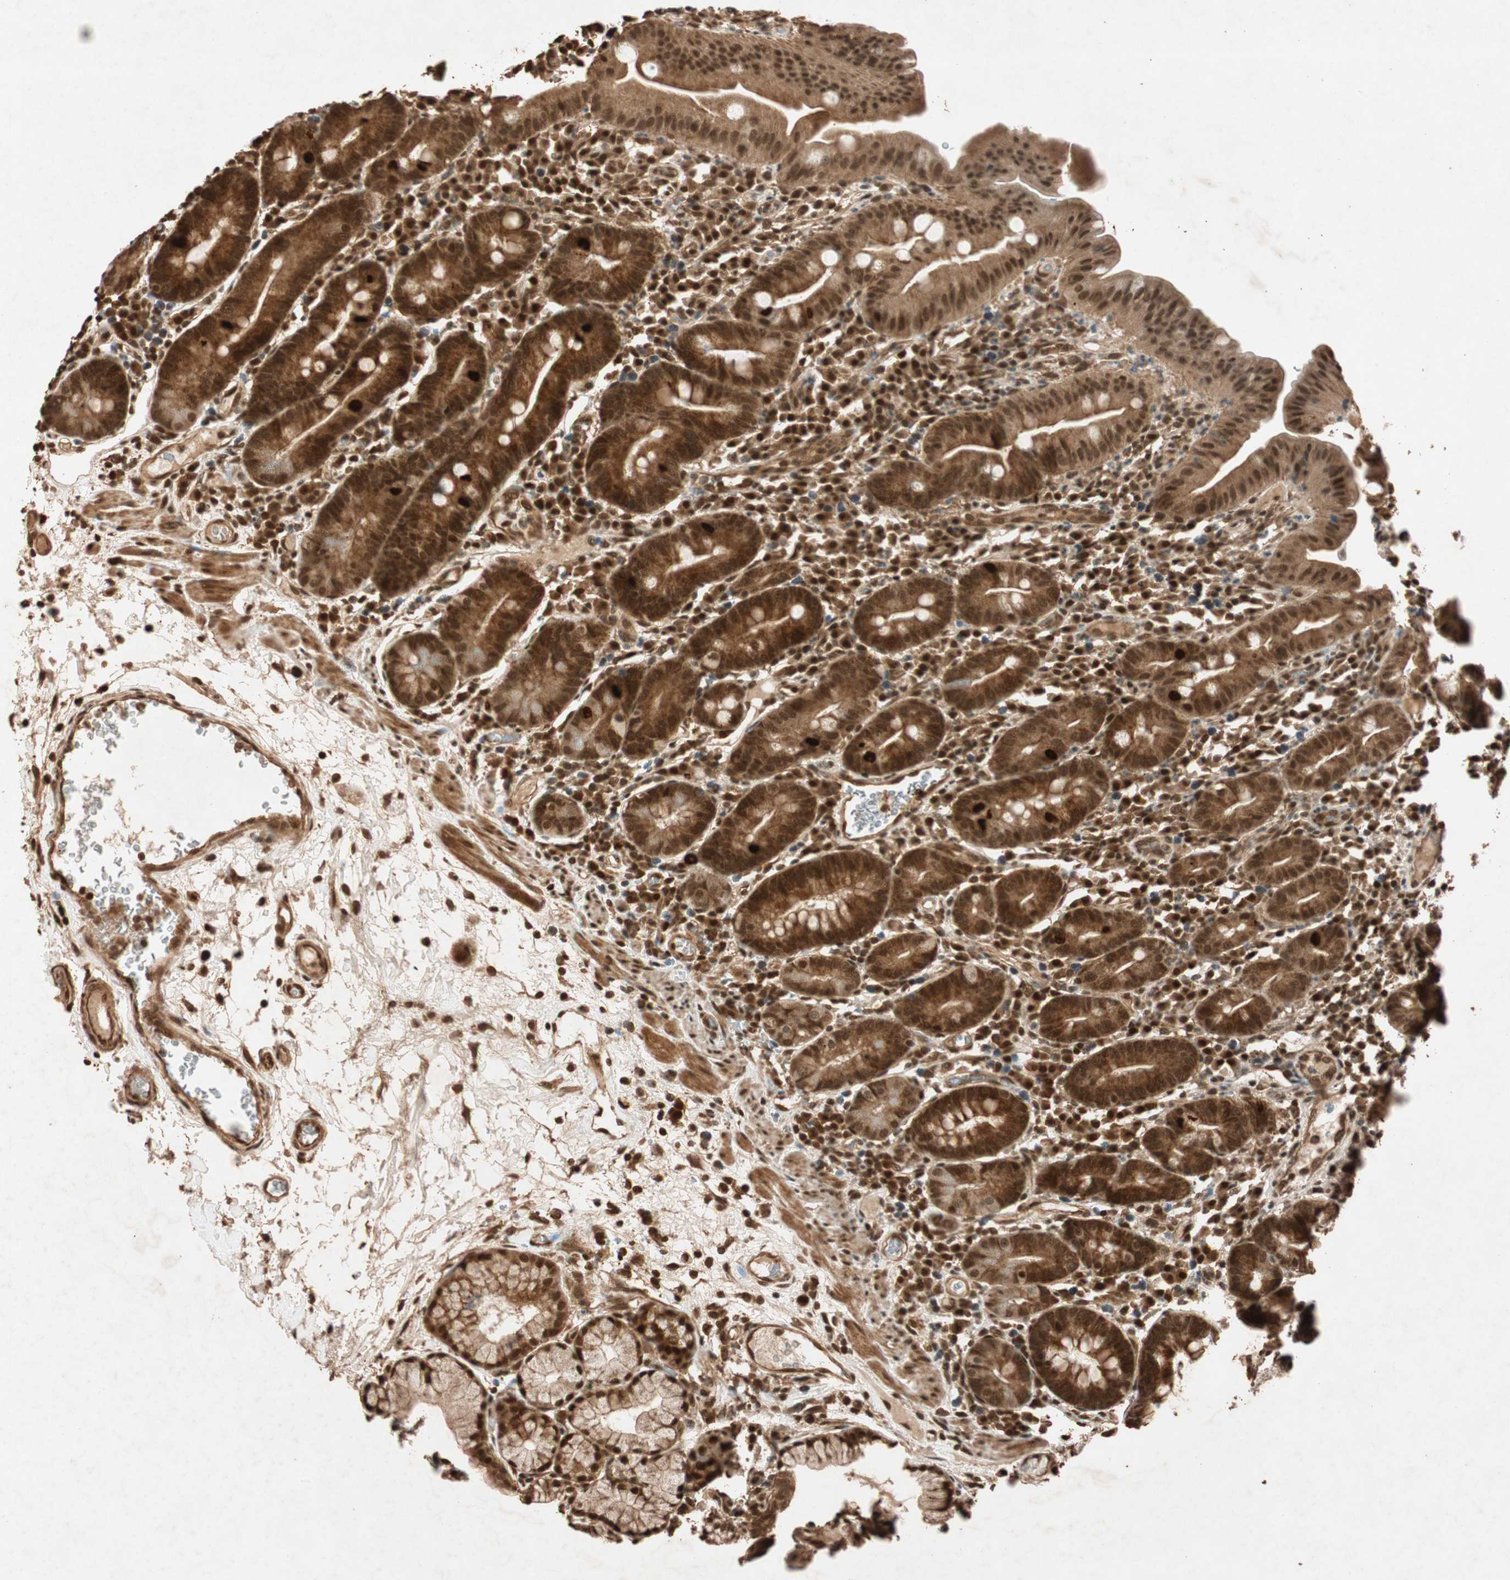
{"staining": {"intensity": "strong", "quantity": ">75%", "location": "cytoplasmic/membranous,nuclear"}, "tissue": "duodenum", "cell_type": "Glandular cells", "image_type": "normal", "snomed": [{"axis": "morphology", "description": "Normal tissue, NOS"}, {"axis": "topography", "description": "Duodenum"}], "caption": "Immunohistochemistry of normal human duodenum reveals high levels of strong cytoplasmic/membranous,nuclear expression in about >75% of glandular cells. (IHC, brightfield microscopy, high magnification).", "gene": "ALKBH5", "patient": {"sex": "male", "age": 50}}